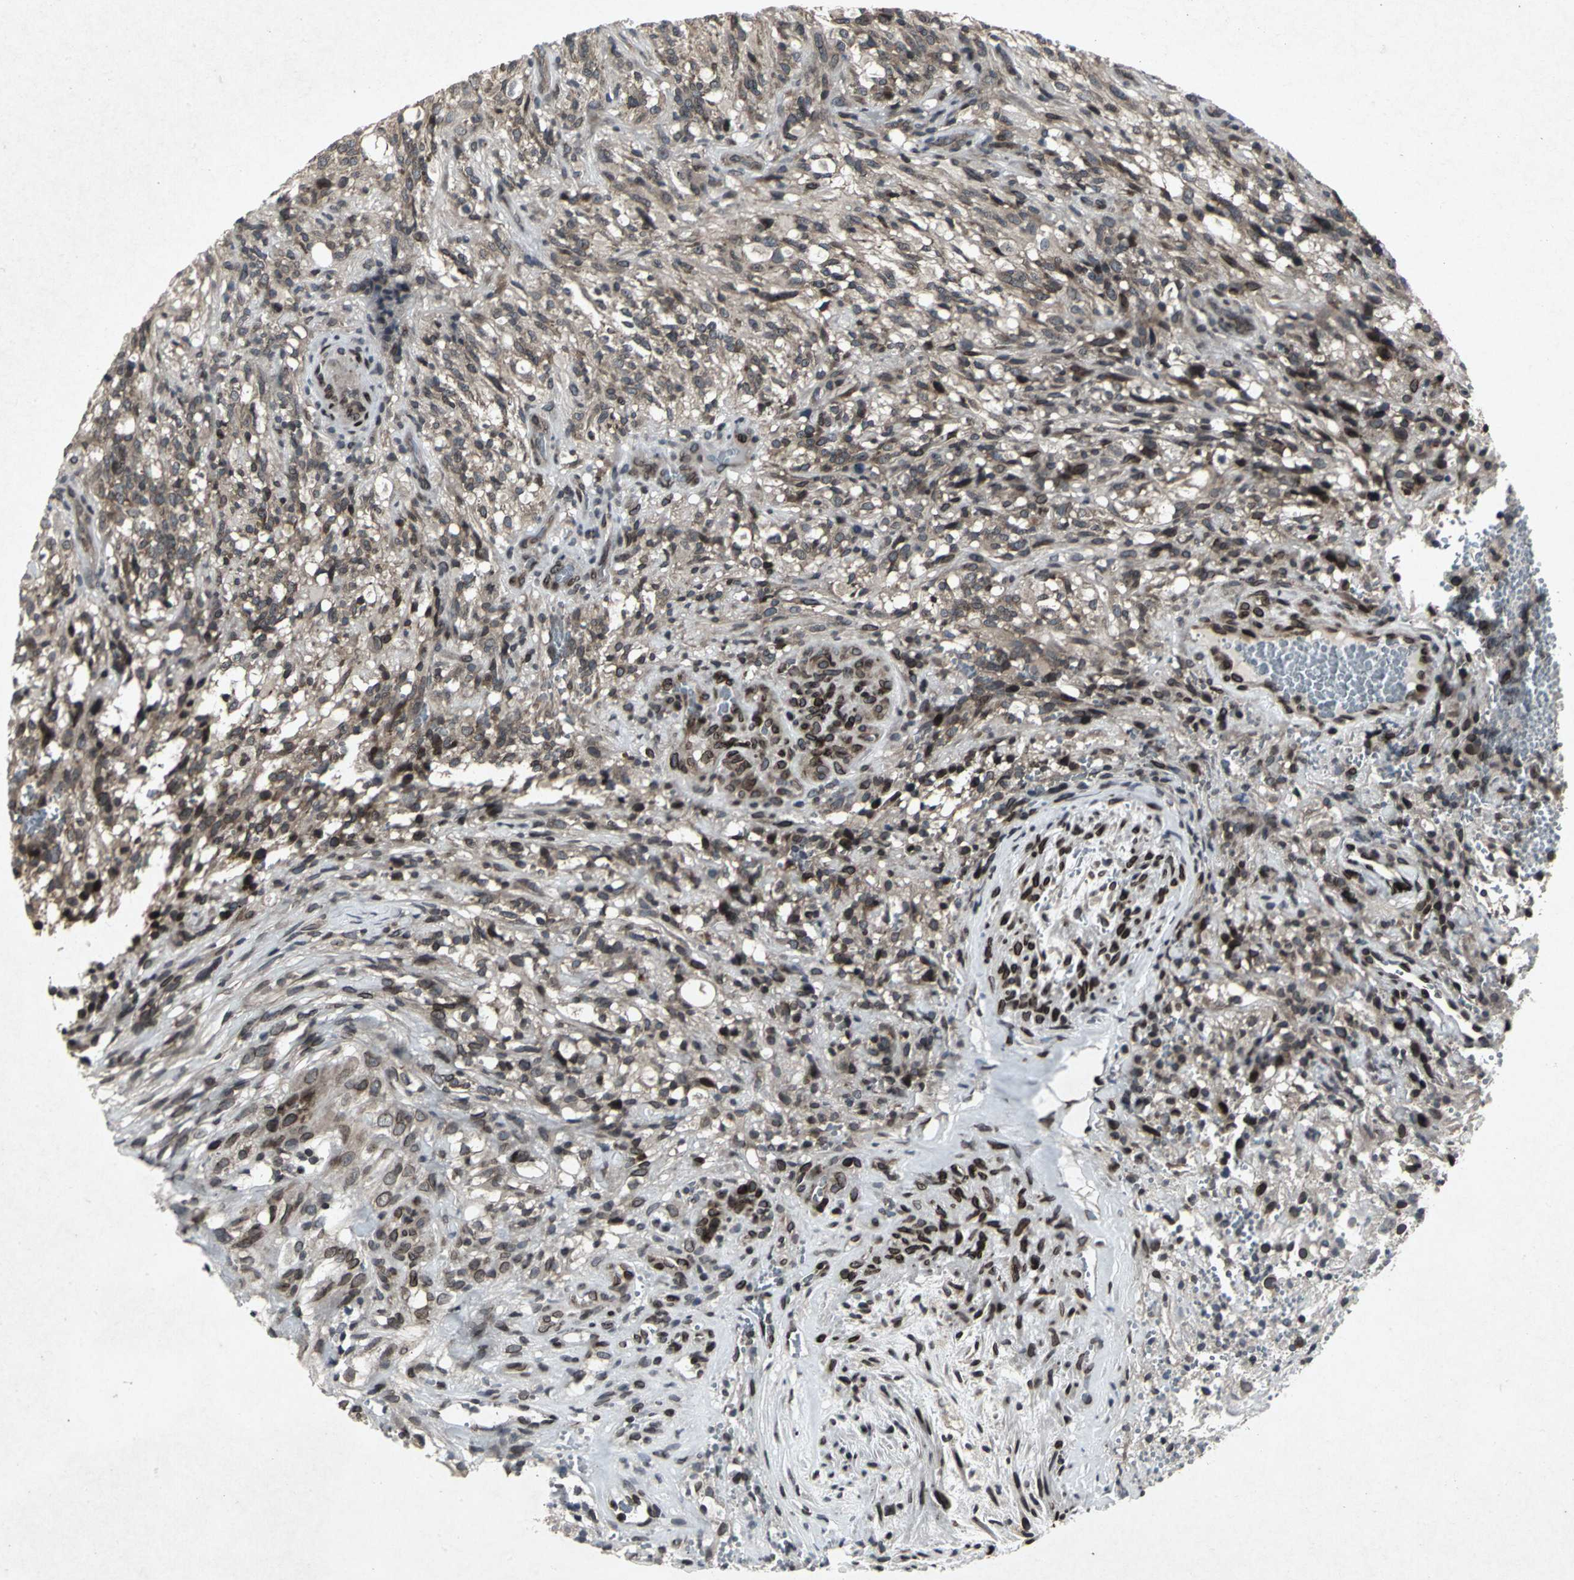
{"staining": {"intensity": "strong", "quantity": ">75%", "location": "cytoplasmic/membranous,nuclear"}, "tissue": "glioma", "cell_type": "Tumor cells", "image_type": "cancer", "snomed": [{"axis": "morphology", "description": "Normal tissue, NOS"}, {"axis": "morphology", "description": "Glioma, malignant, High grade"}, {"axis": "topography", "description": "Cerebral cortex"}], "caption": "Glioma stained with immunohistochemistry (IHC) demonstrates strong cytoplasmic/membranous and nuclear expression in about >75% of tumor cells.", "gene": "SH2B3", "patient": {"sex": "male", "age": 75}}